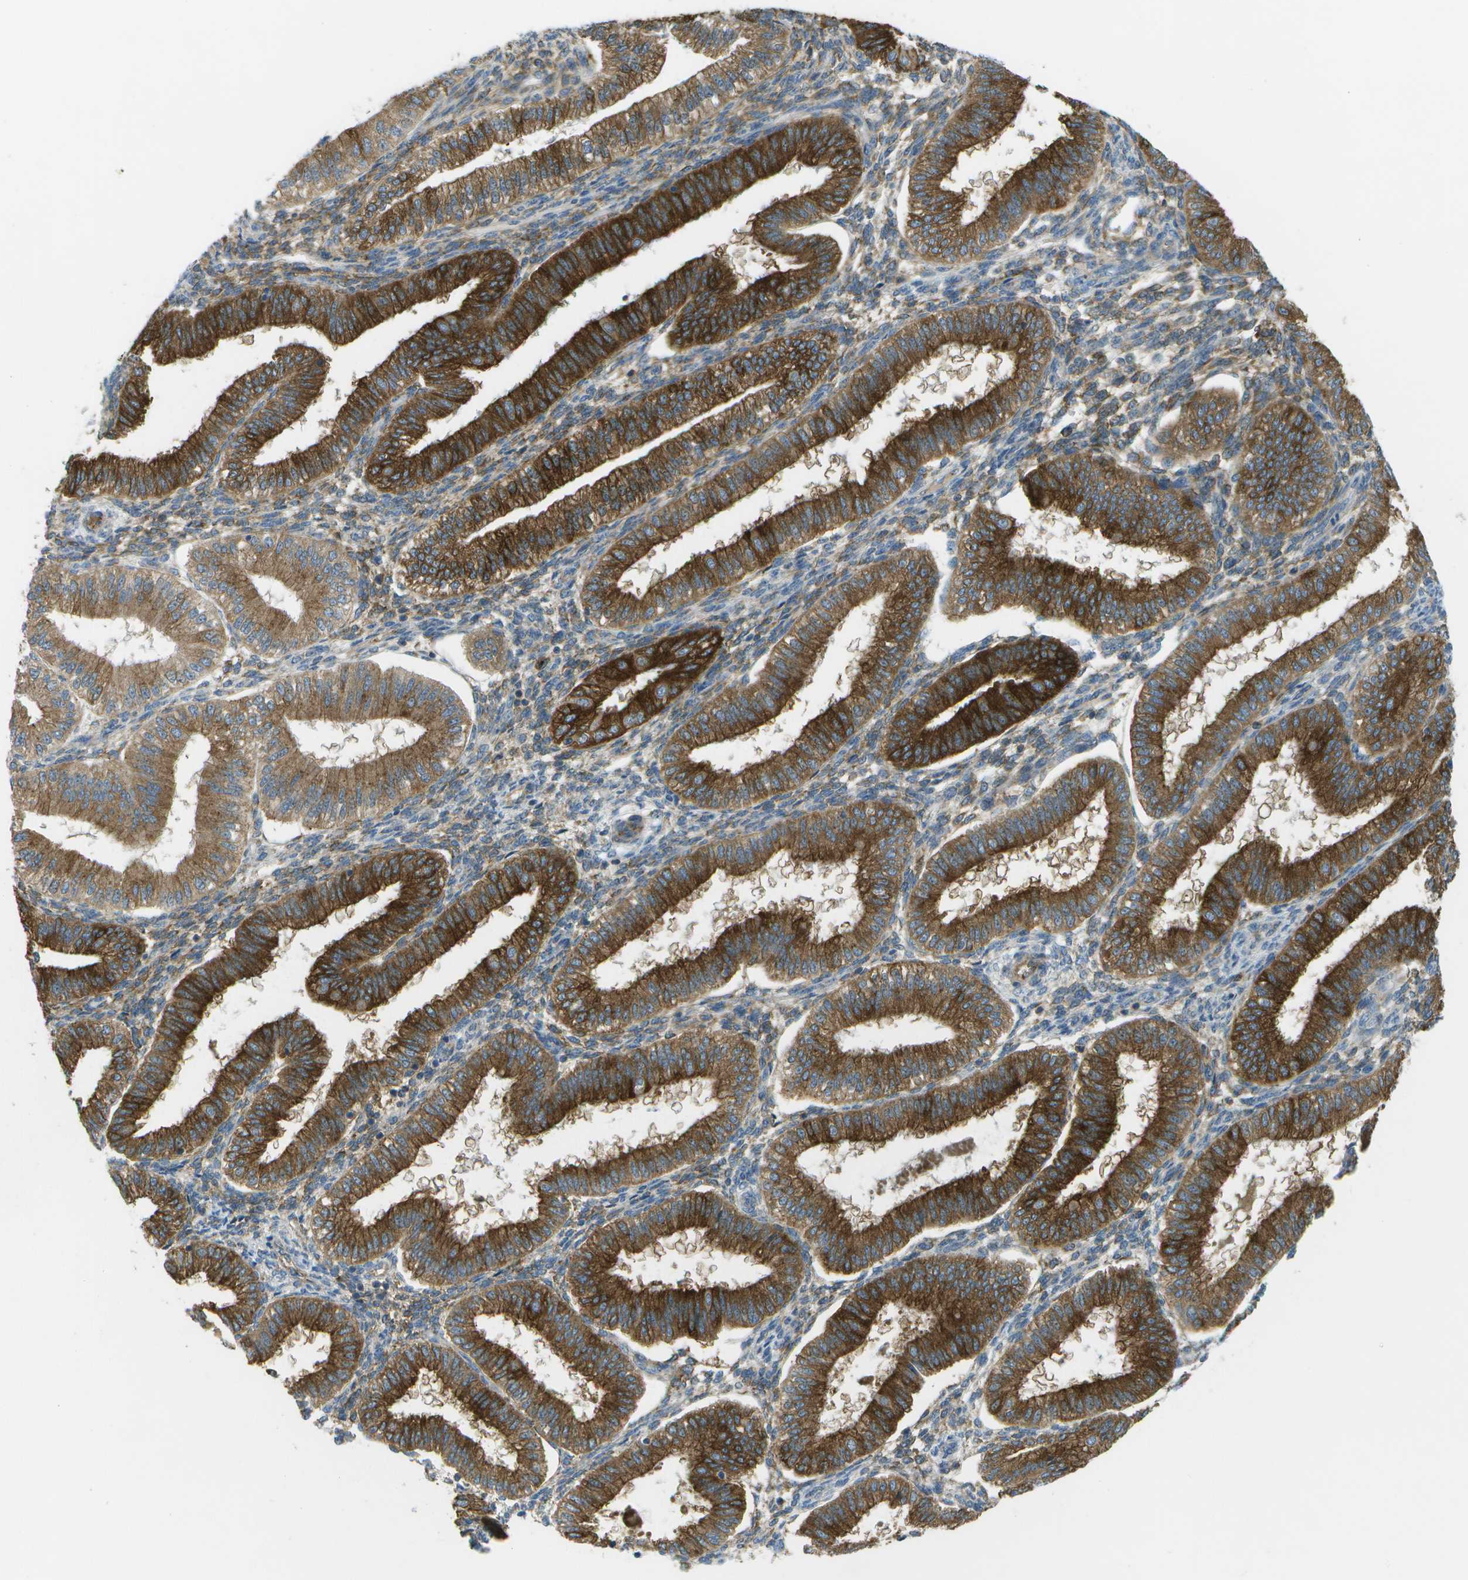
{"staining": {"intensity": "negative", "quantity": "none", "location": "none"}, "tissue": "endometrium", "cell_type": "Cells in endometrial stroma", "image_type": "normal", "snomed": [{"axis": "morphology", "description": "Normal tissue, NOS"}, {"axis": "topography", "description": "Endometrium"}], "caption": "IHC micrograph of benign endometrium: human endometrium stained with DAB shows no significant protein positivity in cells in endometrial stroma. (DAB (3,3'-diaminobenzidine) immunohistochemistry visualized using brightfield microscopy, high magnification).", "gene": "WNK2", "patient": {"sex": "female", "age": 39}}